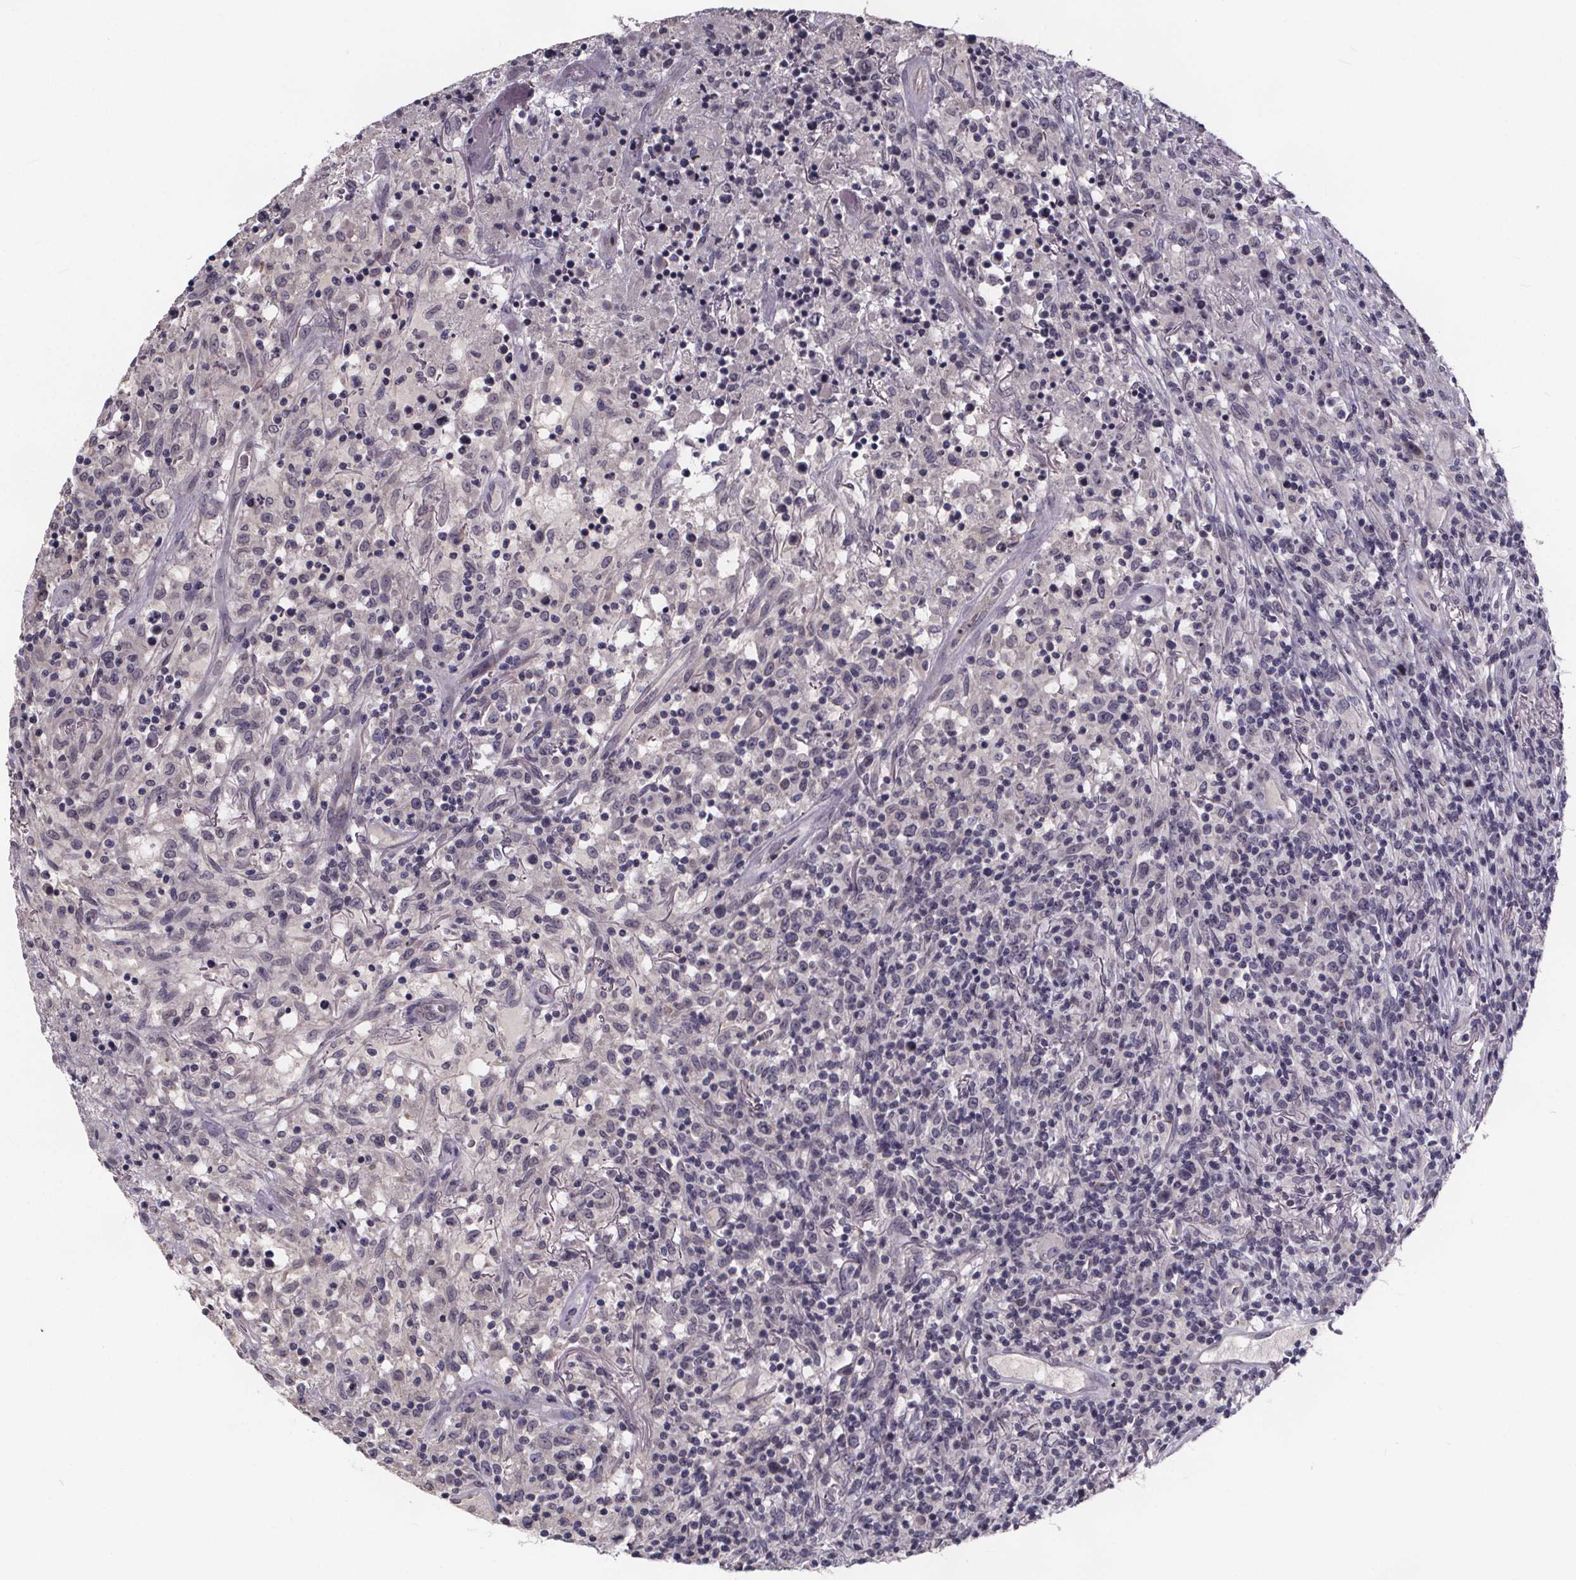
{"staining": {"intensity": "negative", "quantity": "none", "location": "none"}, "tissue": "lymphoma", "cell_type": "Tumor cells", "image_type": "cancer", "snomed": [{"axis": "morphology", "description": "Malignant lymphoma, non-Hodgkin's type, High grade"}, {"axis": "topography", "description": "Lung"}], "caption": "Immunohistochemical staining of lymphoma displays no significant positivity in tumor cells.", "gene": "FAM181B", "patient": {"sex": "male", "age": 79}}